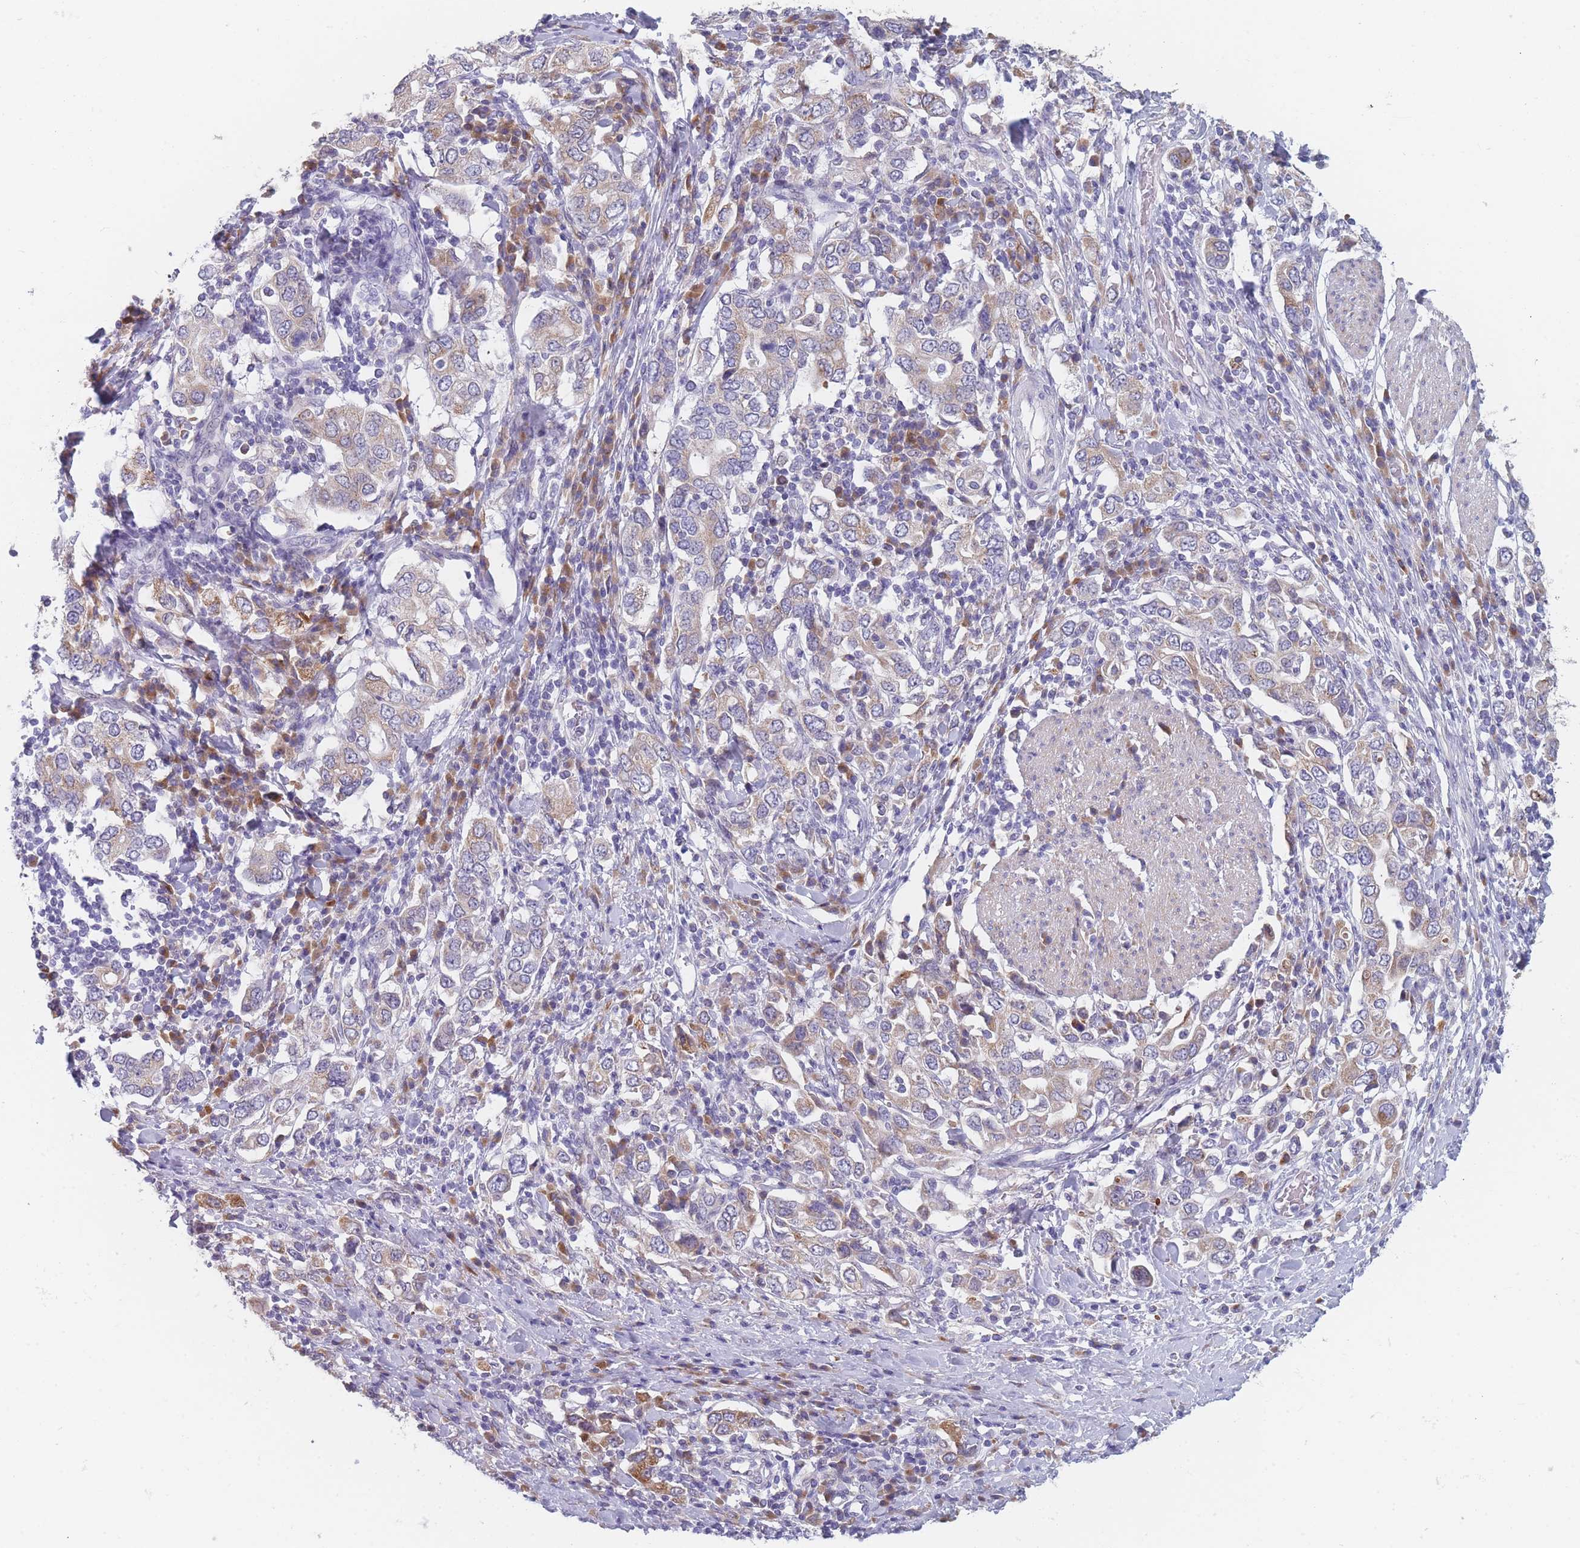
{"staining": {"intensity": "moderate", "quantity": "25%-75%", "location": "cytoplasmic/membranous"}, "tissue": "stomach cancer", "cell_type": "Tumor cells", "image_type": "cancer", "snomed": [{"axis": "morphology", "description": "Adenocarcinoma, NOS"}, {"axis": "topography", "description": "Stomach, upper"}, {"axis": "topography", "description": "Stomach"}], "caption": "A photomicrograph of stomach adenocarcinoma stained for a protein exhibits moderate cytoplasmic/membranous brown staining in tumor cells. (IHC, brightfield microscopy, high magnification).", "gene": "TMED10", "patient": {"sex": "male", "age": 62}}